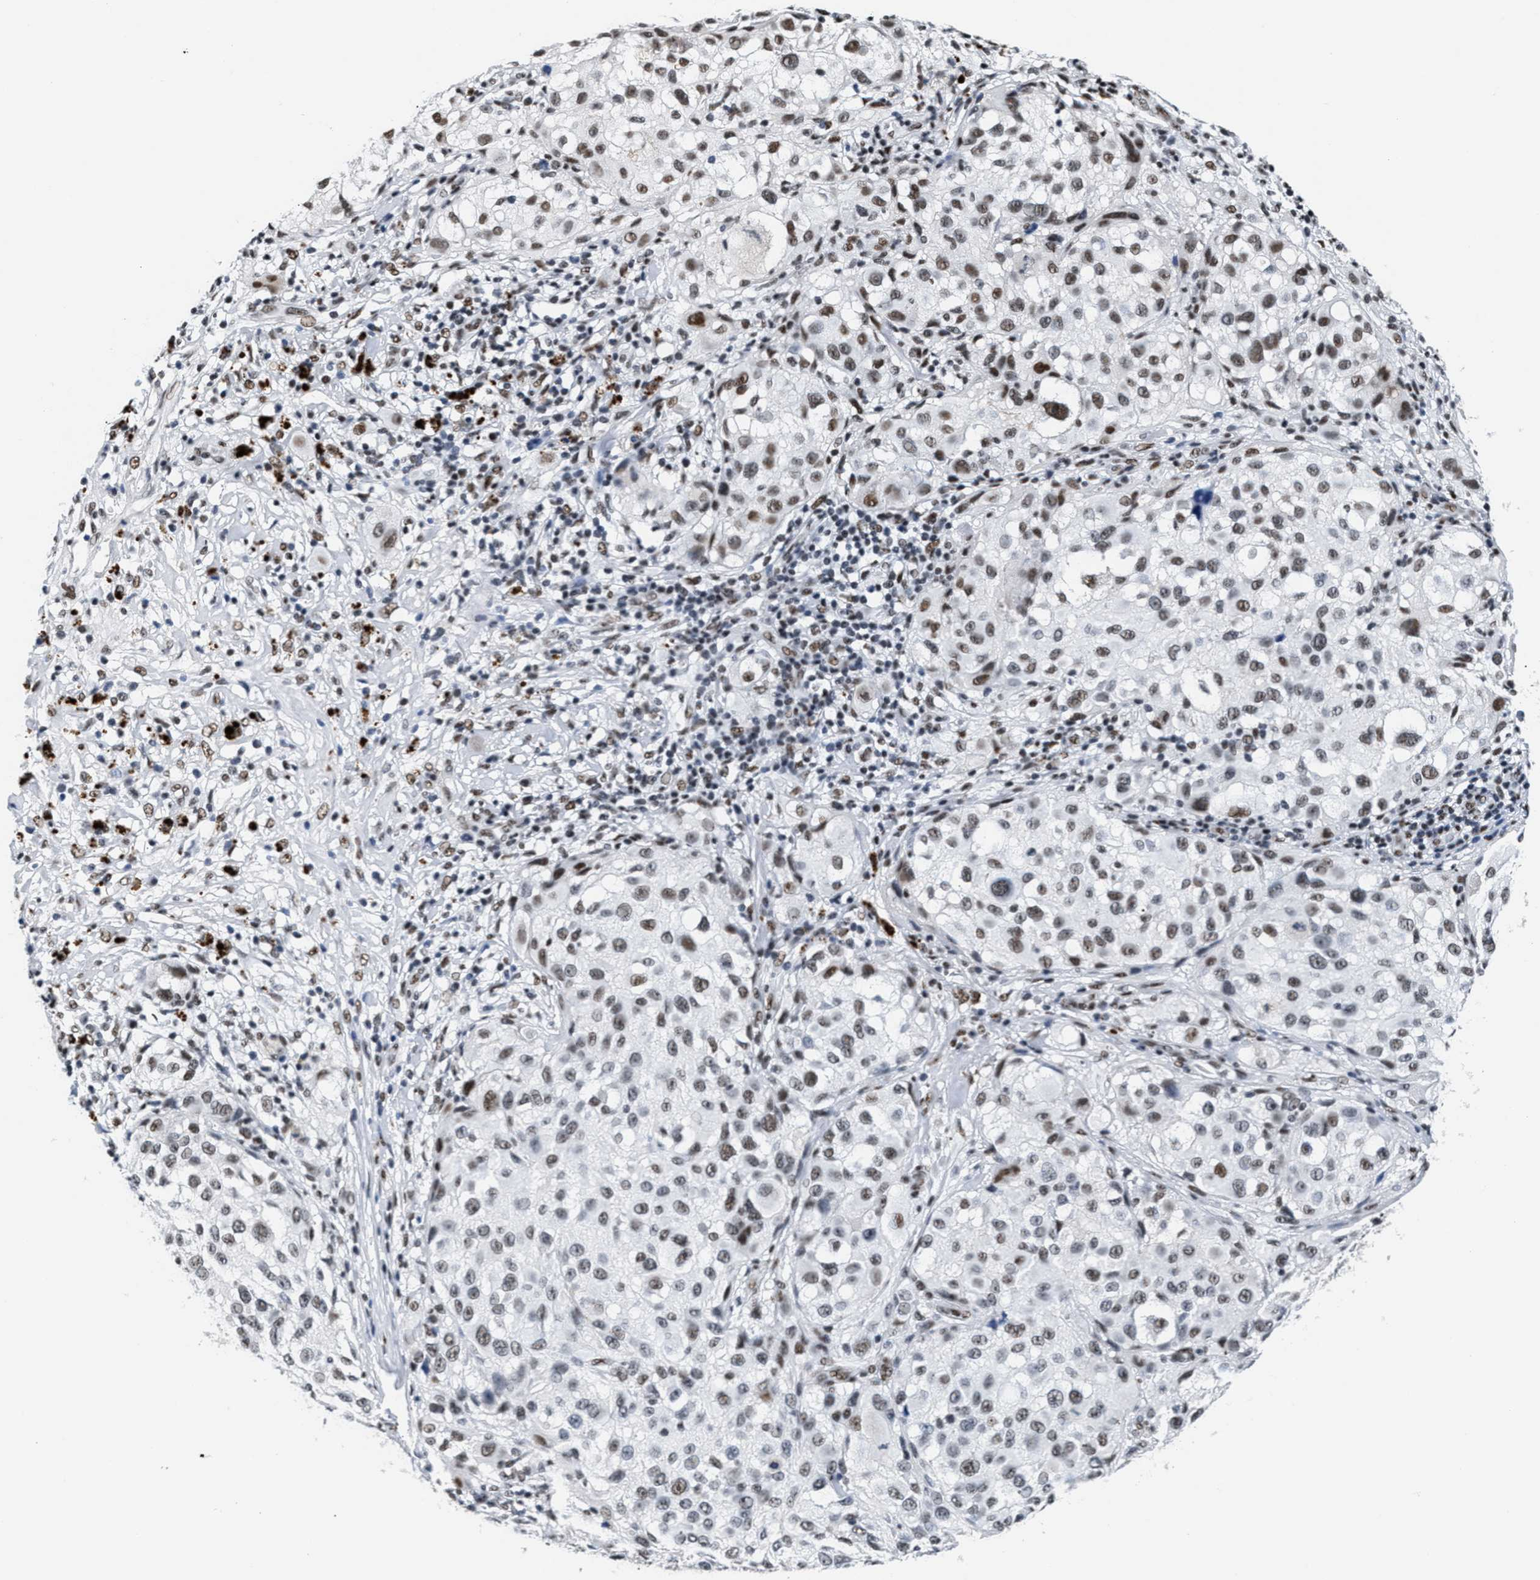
{"staining": {"intensity": "moderate", "quantity": ">75%", "location": "nuclear"}, "tissue": "melanoma", "cell_type": "Tumor cells", "image_type": "cancer", "snomed": [{"axis": "morphology", "description": "Necrosis, NOS"}, {"axis": "morphology", "description": "Malignant melanoma, NOS"}, {"axis": "topography", "description": "Skin"}], "caption": "Immunohistochemistry (IHC) image of neoplastic tissue: human malignant melanoma stained using IHC demonstrates medium levels of moderate protein expression localized specifically in the nuclear of tumor cells, appearing as a nuclear brown color.", "gene": "RAD50", "patient": {"sex": "female", "age": 87}}